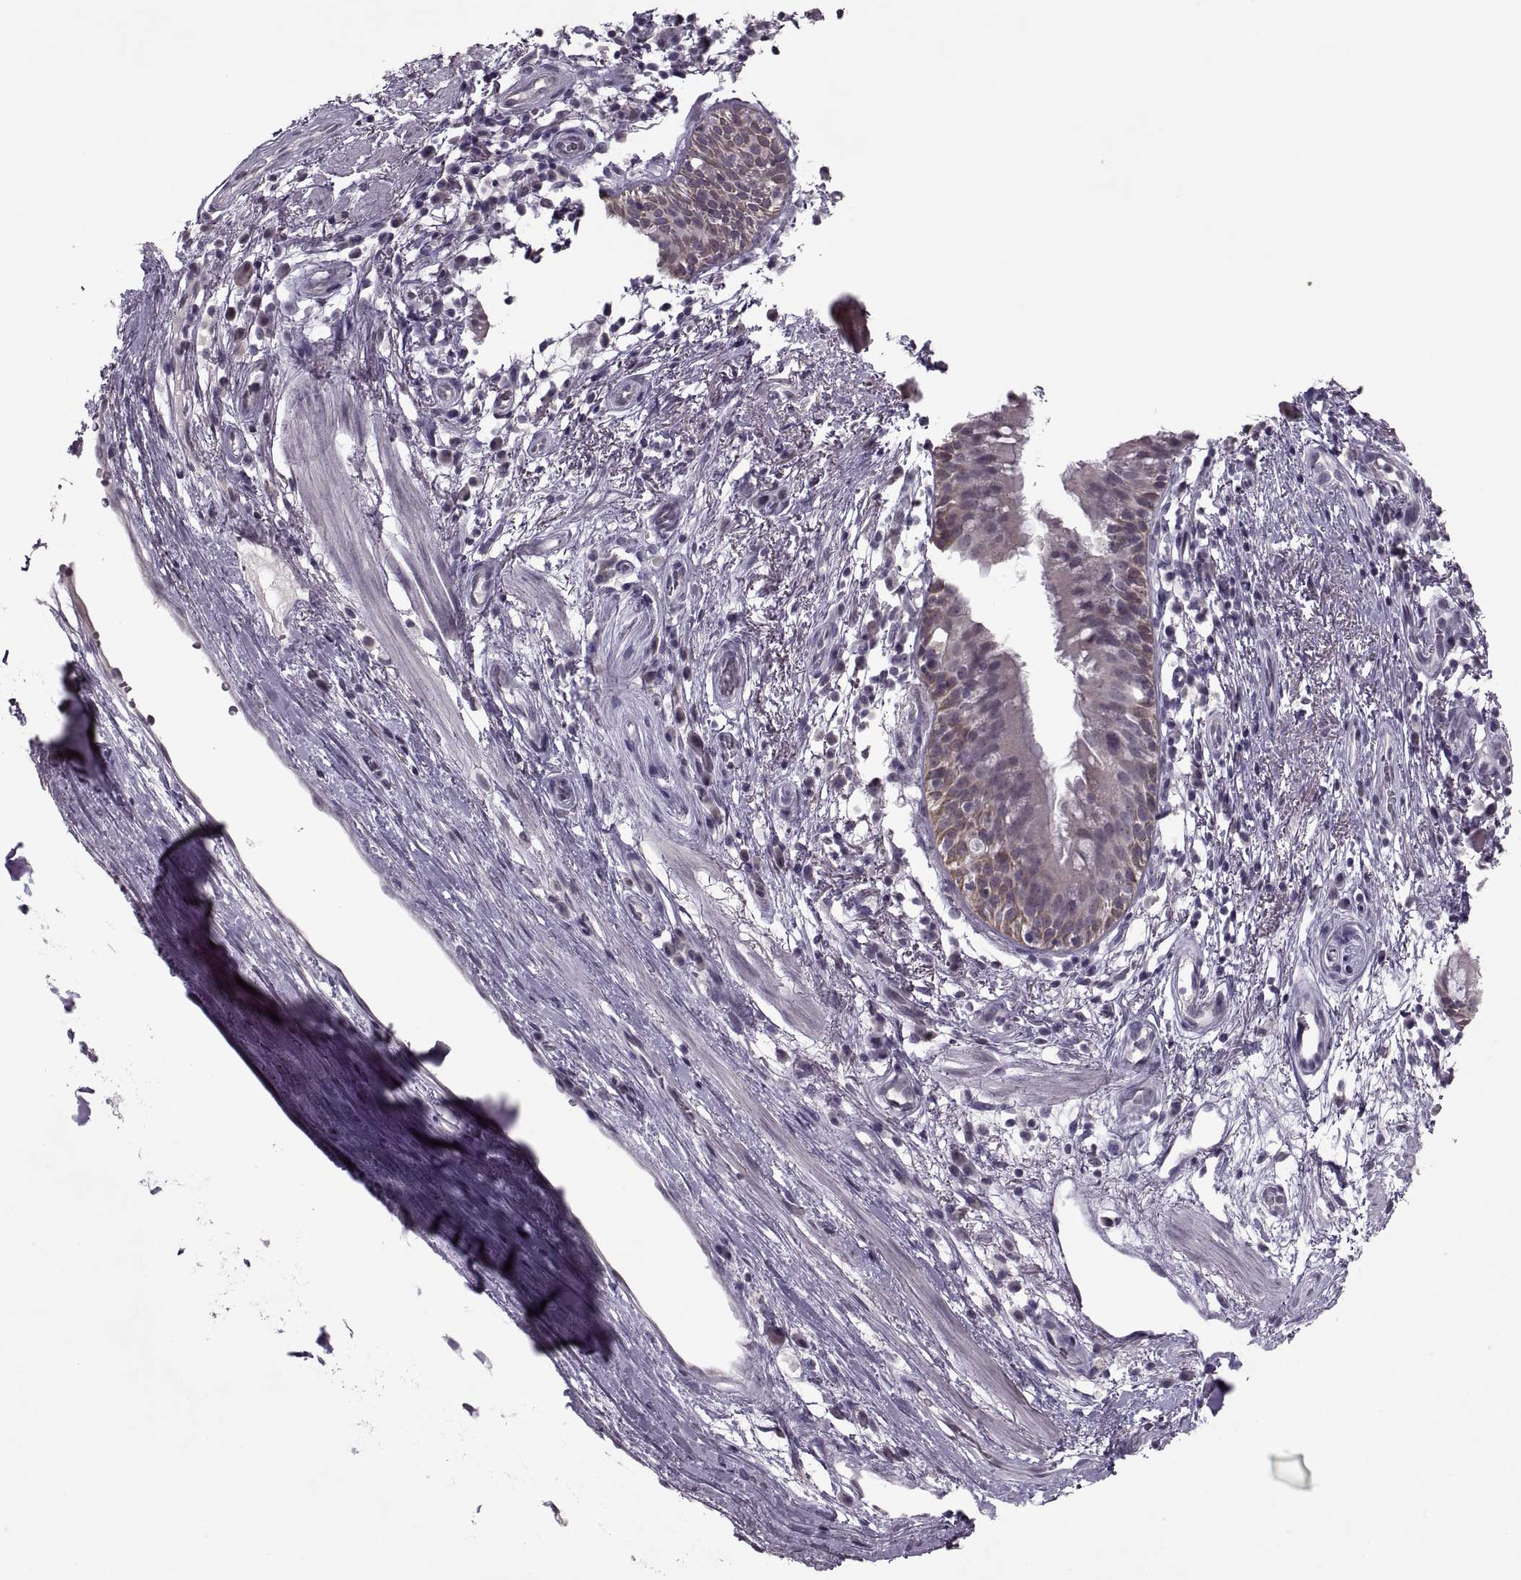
{"staining": {"intensity": "weak", "quantity": "<25%", "location": "cytoplasmic/membranous"}, "tissue": "bronchus", "cell_type": "Respiratory epithelial cells", "image_type": "normal", "snomed": [{"axis": "morphology", "description": "Normal tissue, NOS"}, {"axis": "topography", "description": "Cartilage tissue"}, {"axis": "topography", "description": "Bronchus"}], "caption": "Protein analysis of benign bronchus exhibits no significant positivity in respiratory epithelial cells.", "gene": "MGAT4D", "patient": {"sex": "male", "age": 58}}